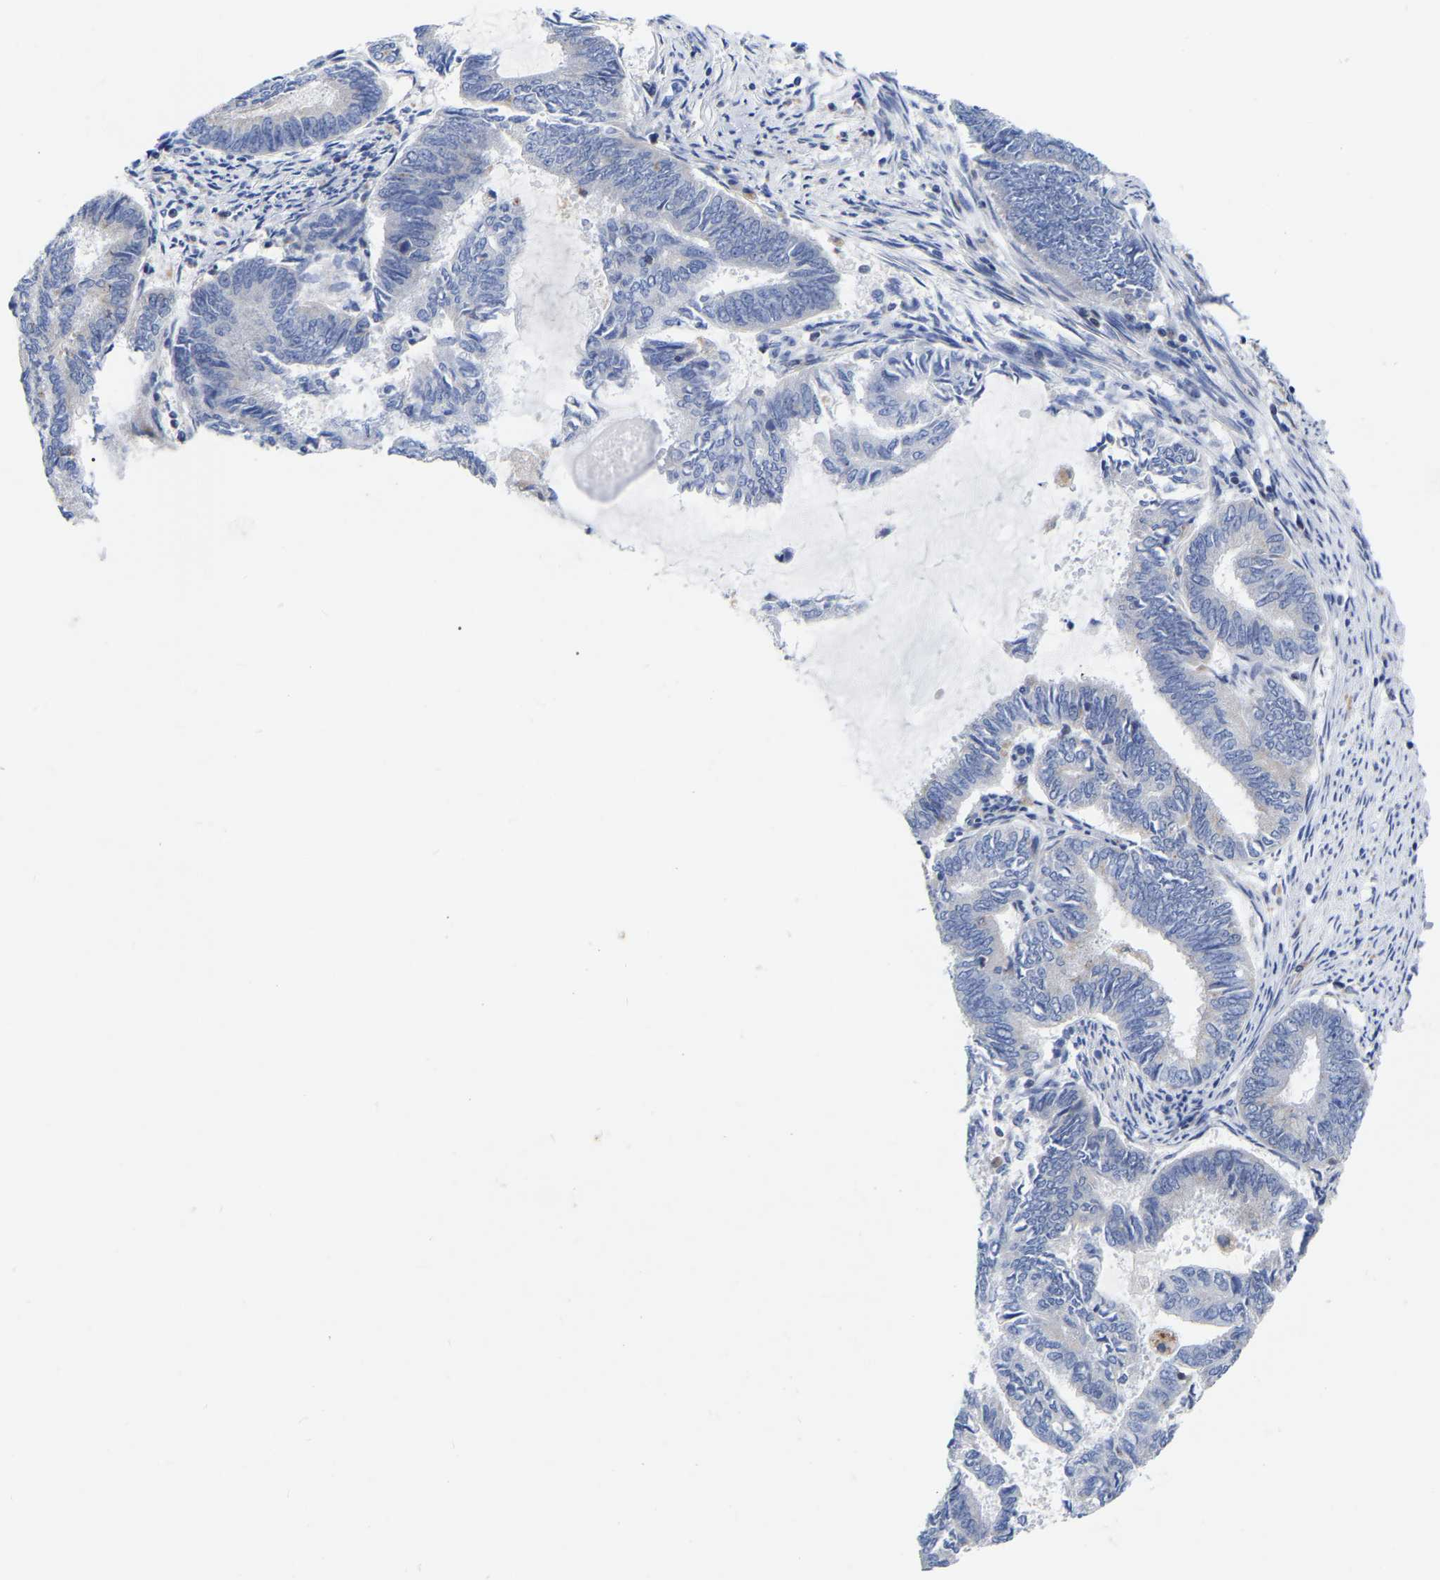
{"staining": {"intensity": "negative", "quantity": "none", "location": "none"}, "tissue": "endometrial cancer", "cell_type": "Tumor cells", "image_type": "cancer", "snomed": [{"axis": "morphology", "description": "Adenocarcinoma, NOS"}, {"axis": "topography", "description": "Endometrium"}], "caption": "An IHC micrograph of endometrial cancer is shown. There is no staining in tumor cells of endometrial cancer. (DAB IHC, high magnification).", "gene": "PTPN7", "patient": {"sex": "female", "age": 86}}